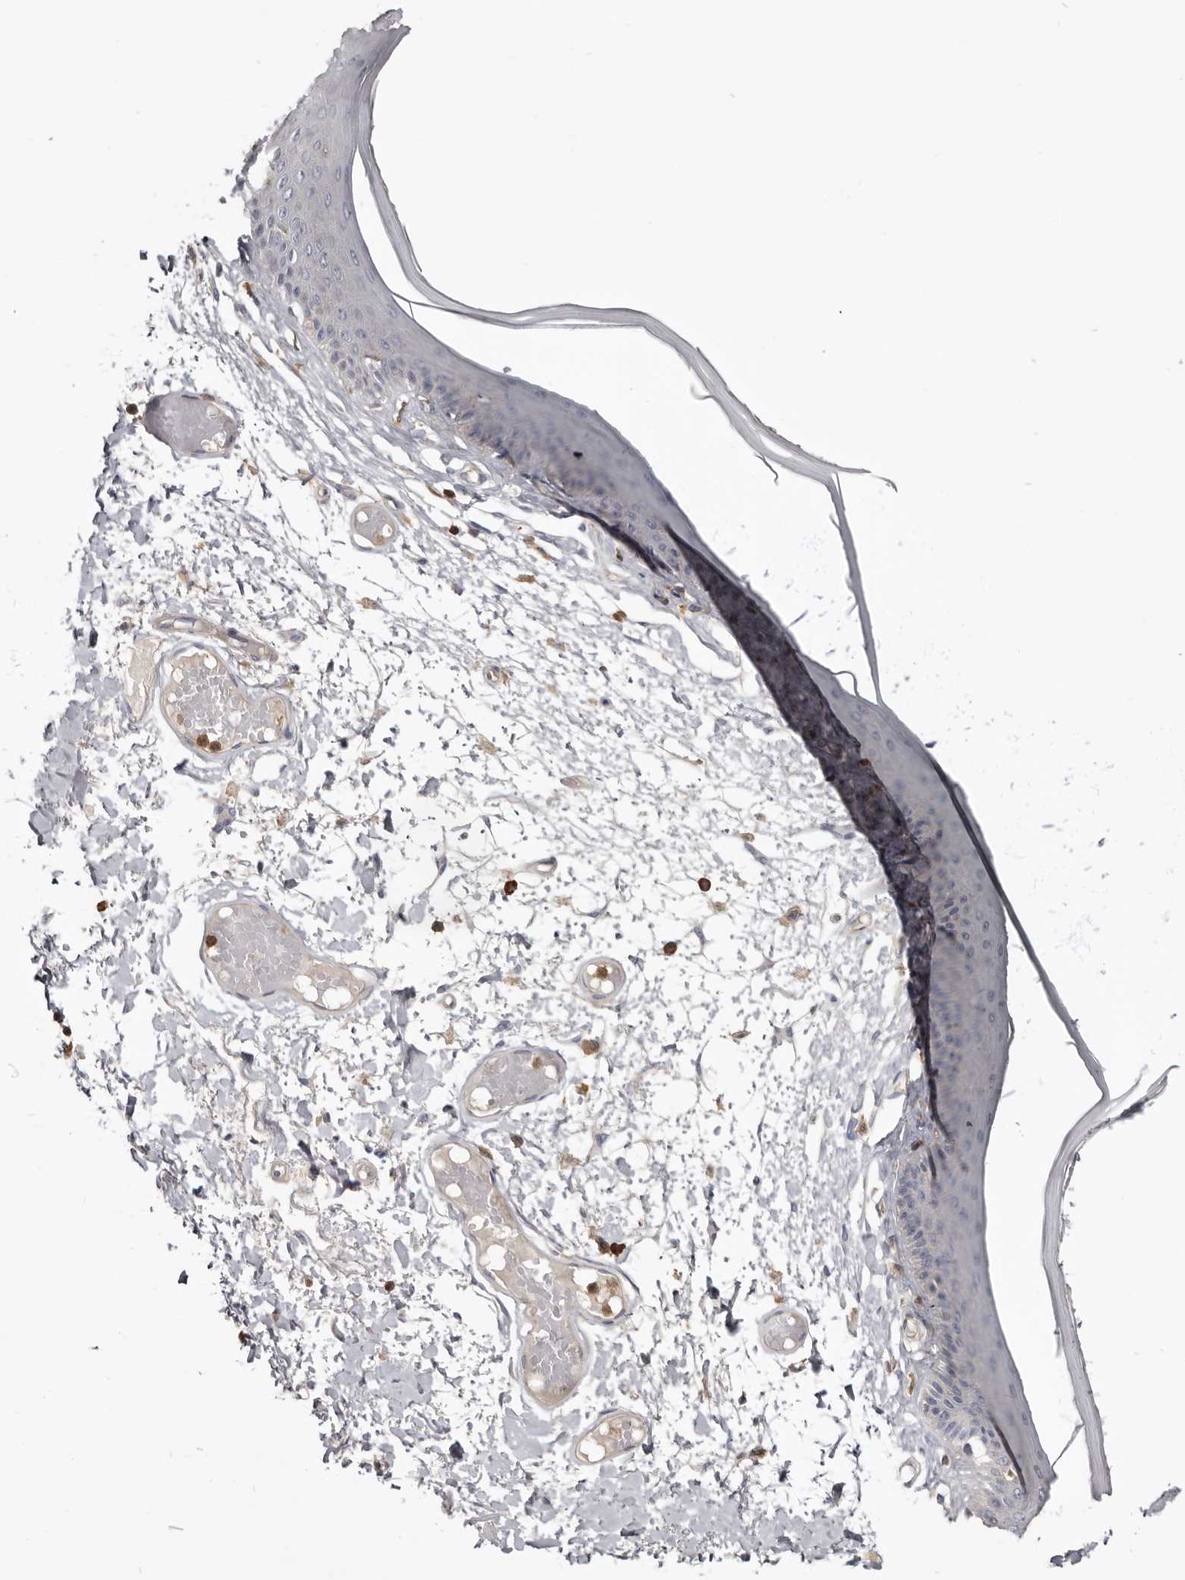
{"staining": {"intensity": "weak", "quantity": "<25%", "location": "cytoplasmic/membranous"}, "tissue": "skin", "cell_type": "Epidermal cells", "image_type": "normal", "snomed": [{"axis": "morphology", "description": "Normal tissue, NOS"}, {"axis": "topography", "description": "Vulva"}], "caption": "A high-resolution image shows immunohistochemistry (IHC) staining of benign skin, which displays no significant positivity in epidermal cells. (DAB (3,3'-diaminobenzidine) IHC visualized using brightfield microscopy, high magnification).", "gene": "CBL", "patient": {"sex": "female", "age": 73}}